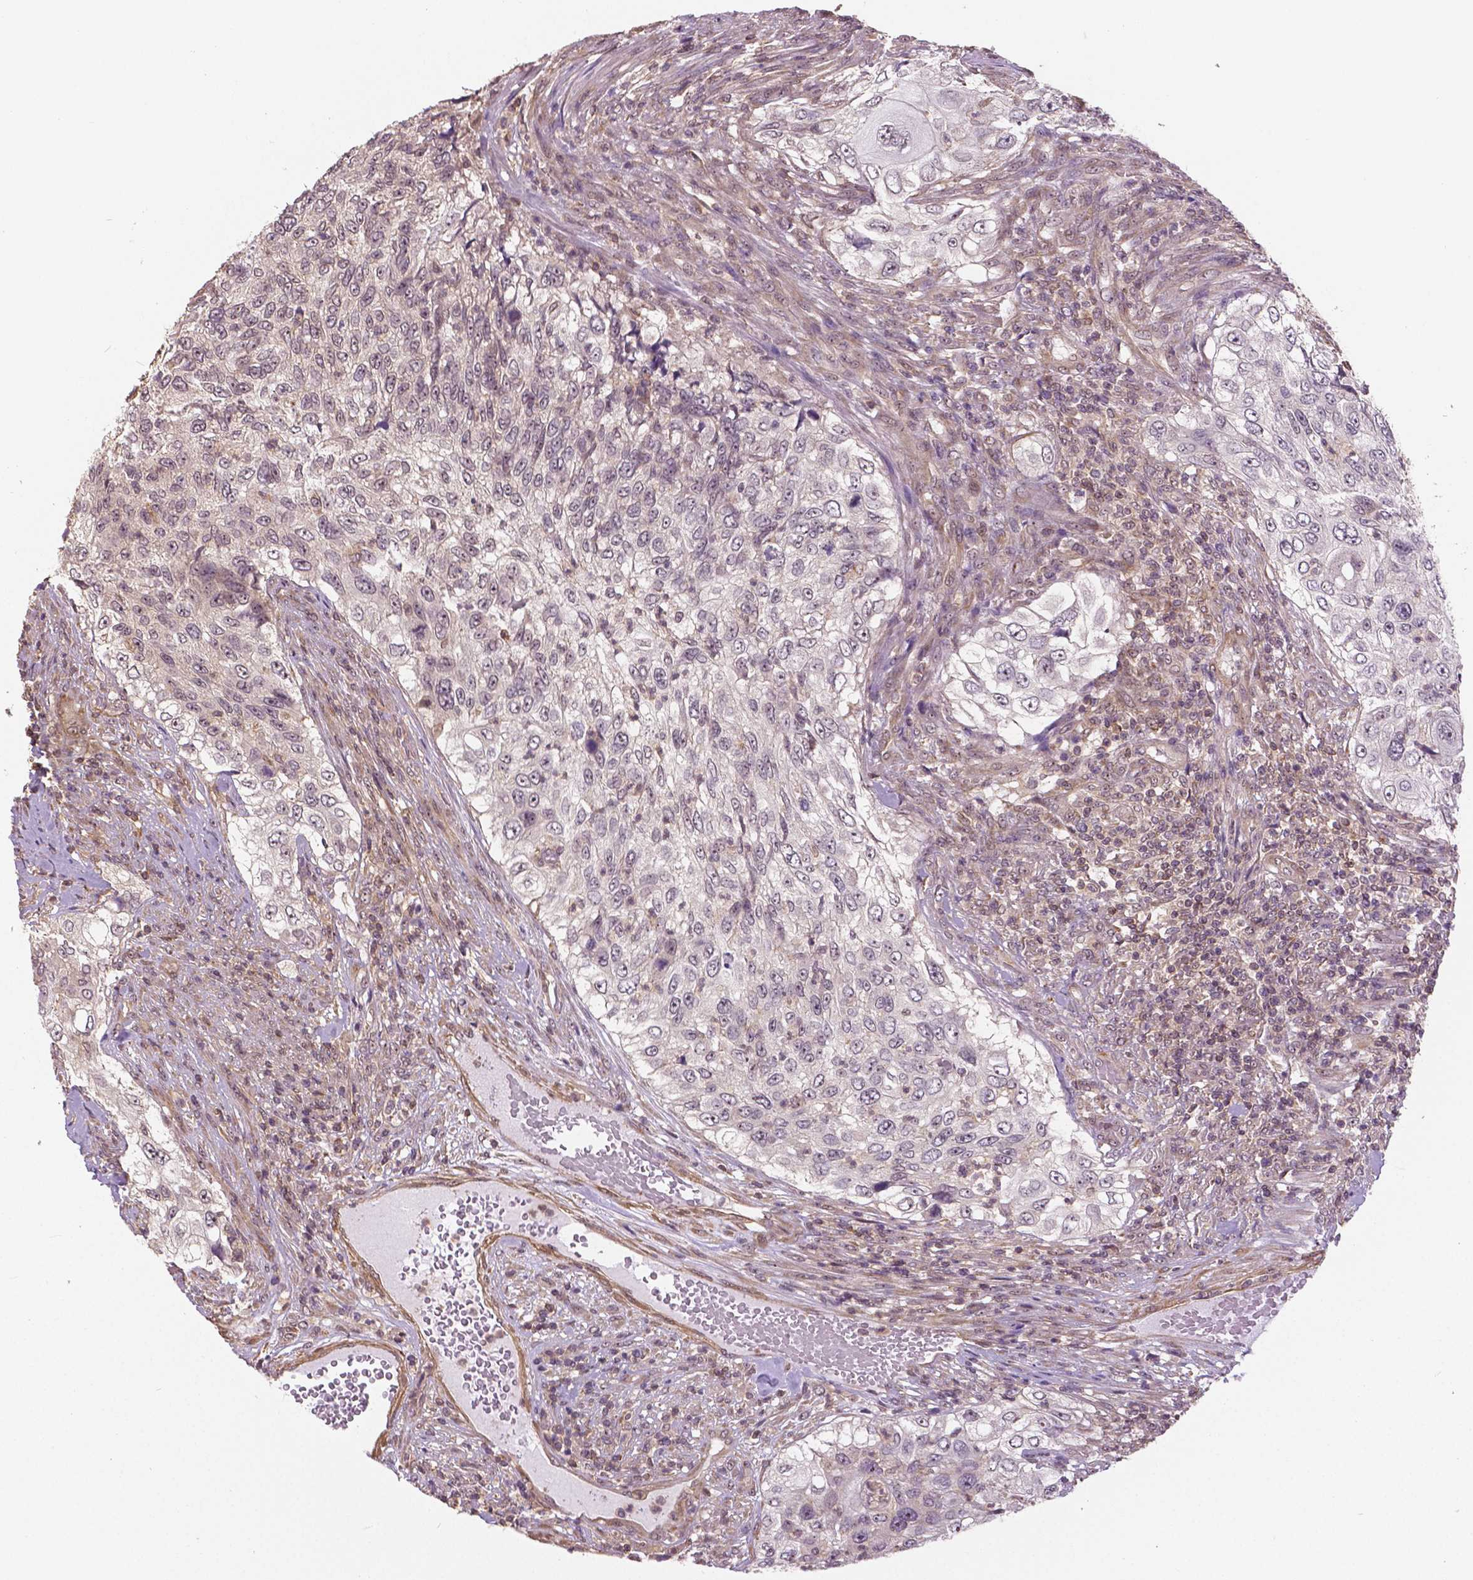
{"staining": {"intensity": "negative", "quantity": "none", "location": "none"}, "tissue": "urothelial cancer", "cell_type": "Tumor cells", "image_type": "cancer", "snomed": [{"axis": "morphology", "description": "Urothelial carcinoma, High grade"}, {"axis": "topography", "description": "Urinary bladder"}], "caption": "High-grade urothelial carcinoma stained for a protein using immunohistochemistry displays no staining tumor cells.", "gene": "ANXA13", "patient": {"sex": "female", "age": 60}}